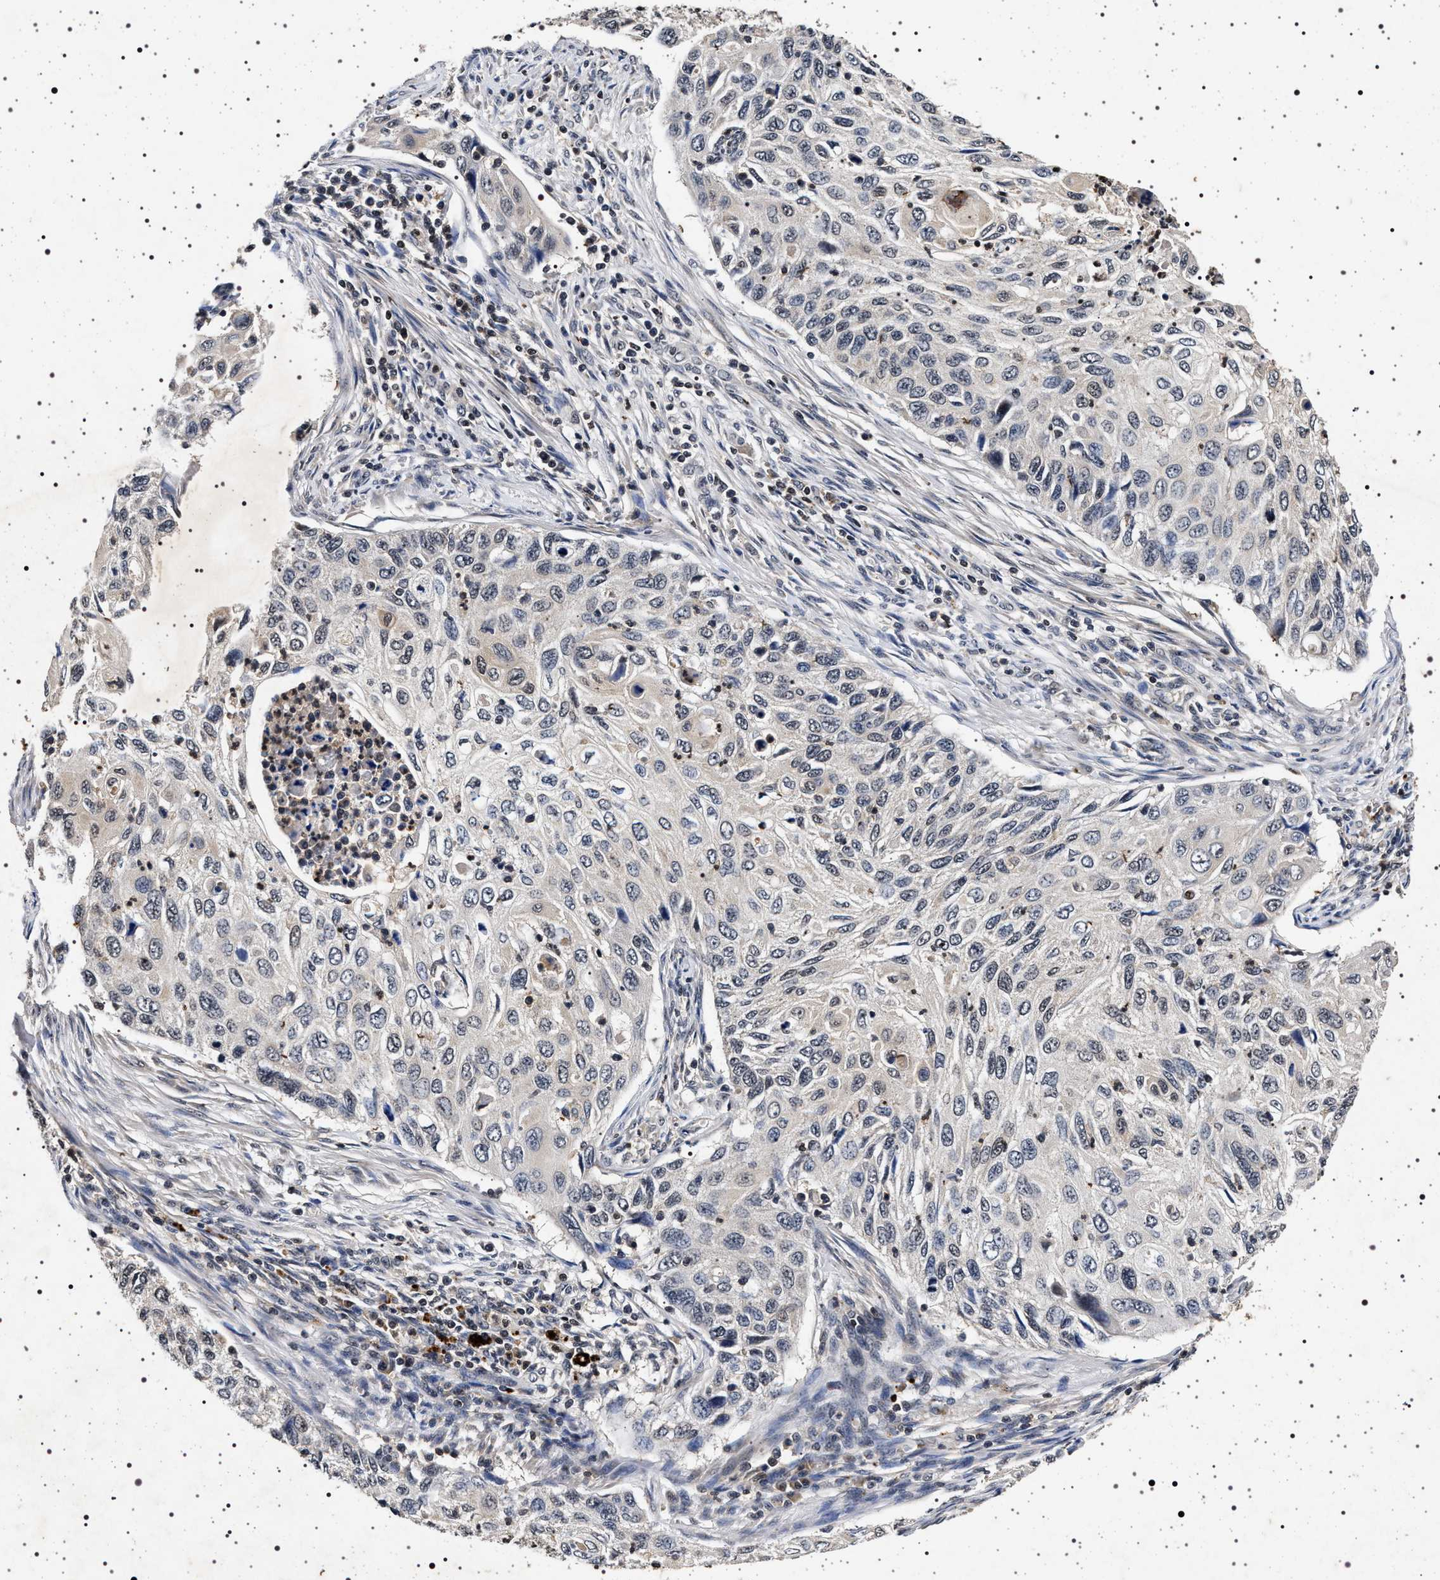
{"staining": {"intensity": "negative", "quantity": "none", "location": "none"}, "tissue": "cervical cancer", "cell_type": "Tumor cells", "image_type": "cancer", "snomed": [{"axis": "morphology", "description": "Squamous cell carcinoma, NOS"}, {"axis": "topography", "description": "Cervix"}], "caption": "Cervical cancer stained for a protein using immunohistochemistry shows no positivity tumor cells.", "gene": "CDKN1B", "patient": {"sex": "female", "age": 70}}